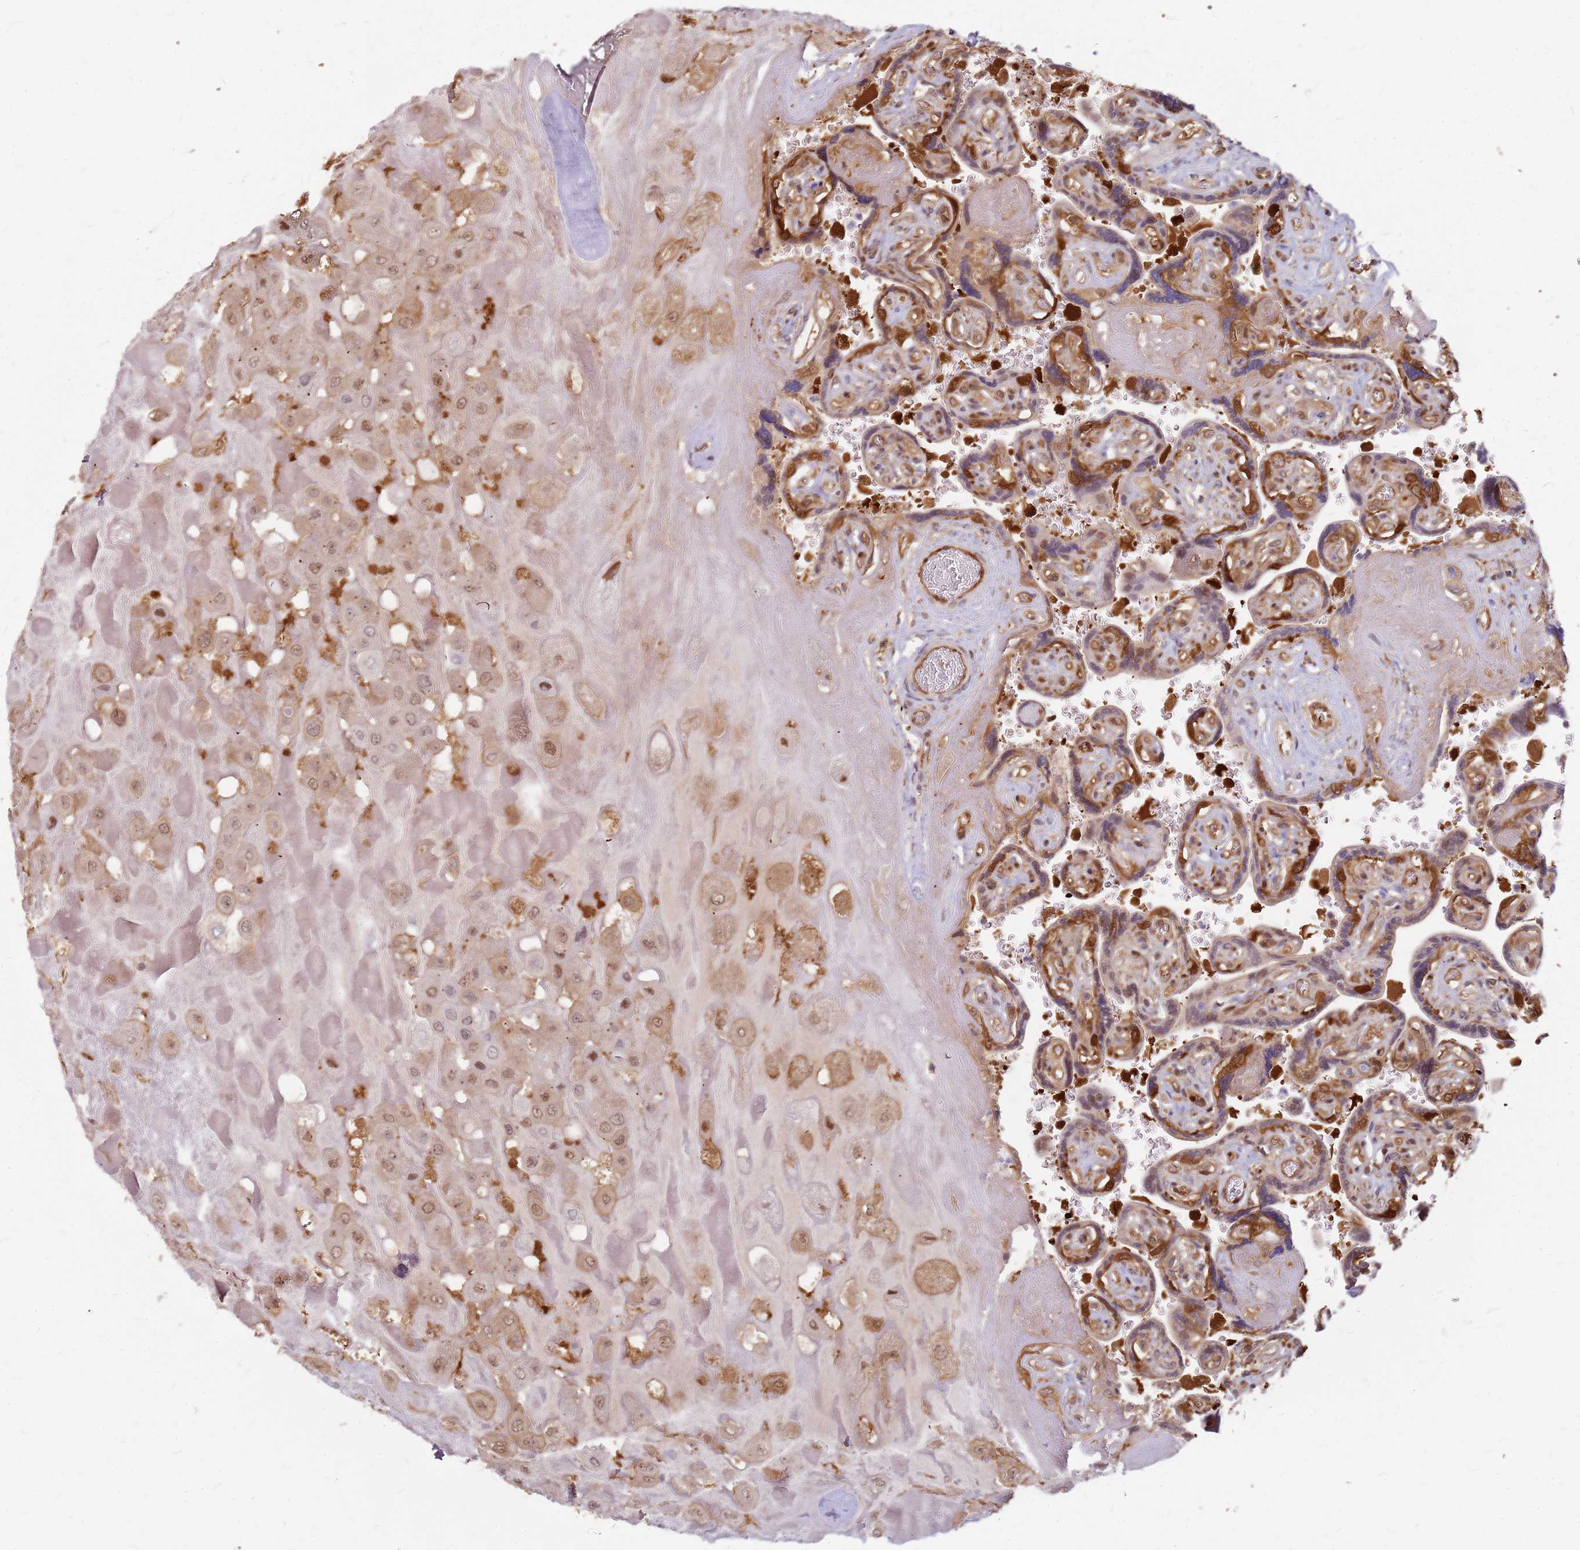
{"staining": {"intensity": "moderate", "quantity": "25%-75%", "location": "cytoplasmic/membranous"}, "tissue": "placenta", "cell_type": "Decidual cells", "image_type": "normal", "snomed": [{"axis": "morphology", "description": "Normal tissue, NOS"}, {"axis": "topography", "description": "Placenta"}], "caption": "Immunohistochemical staining of benign human placenta shows medium levels of moderate cytoplasmic/membranous expression in approximately 25%-75% of decidual cells.", "gene": "HDX", "patient": {"sex": "female", "age": 32}}